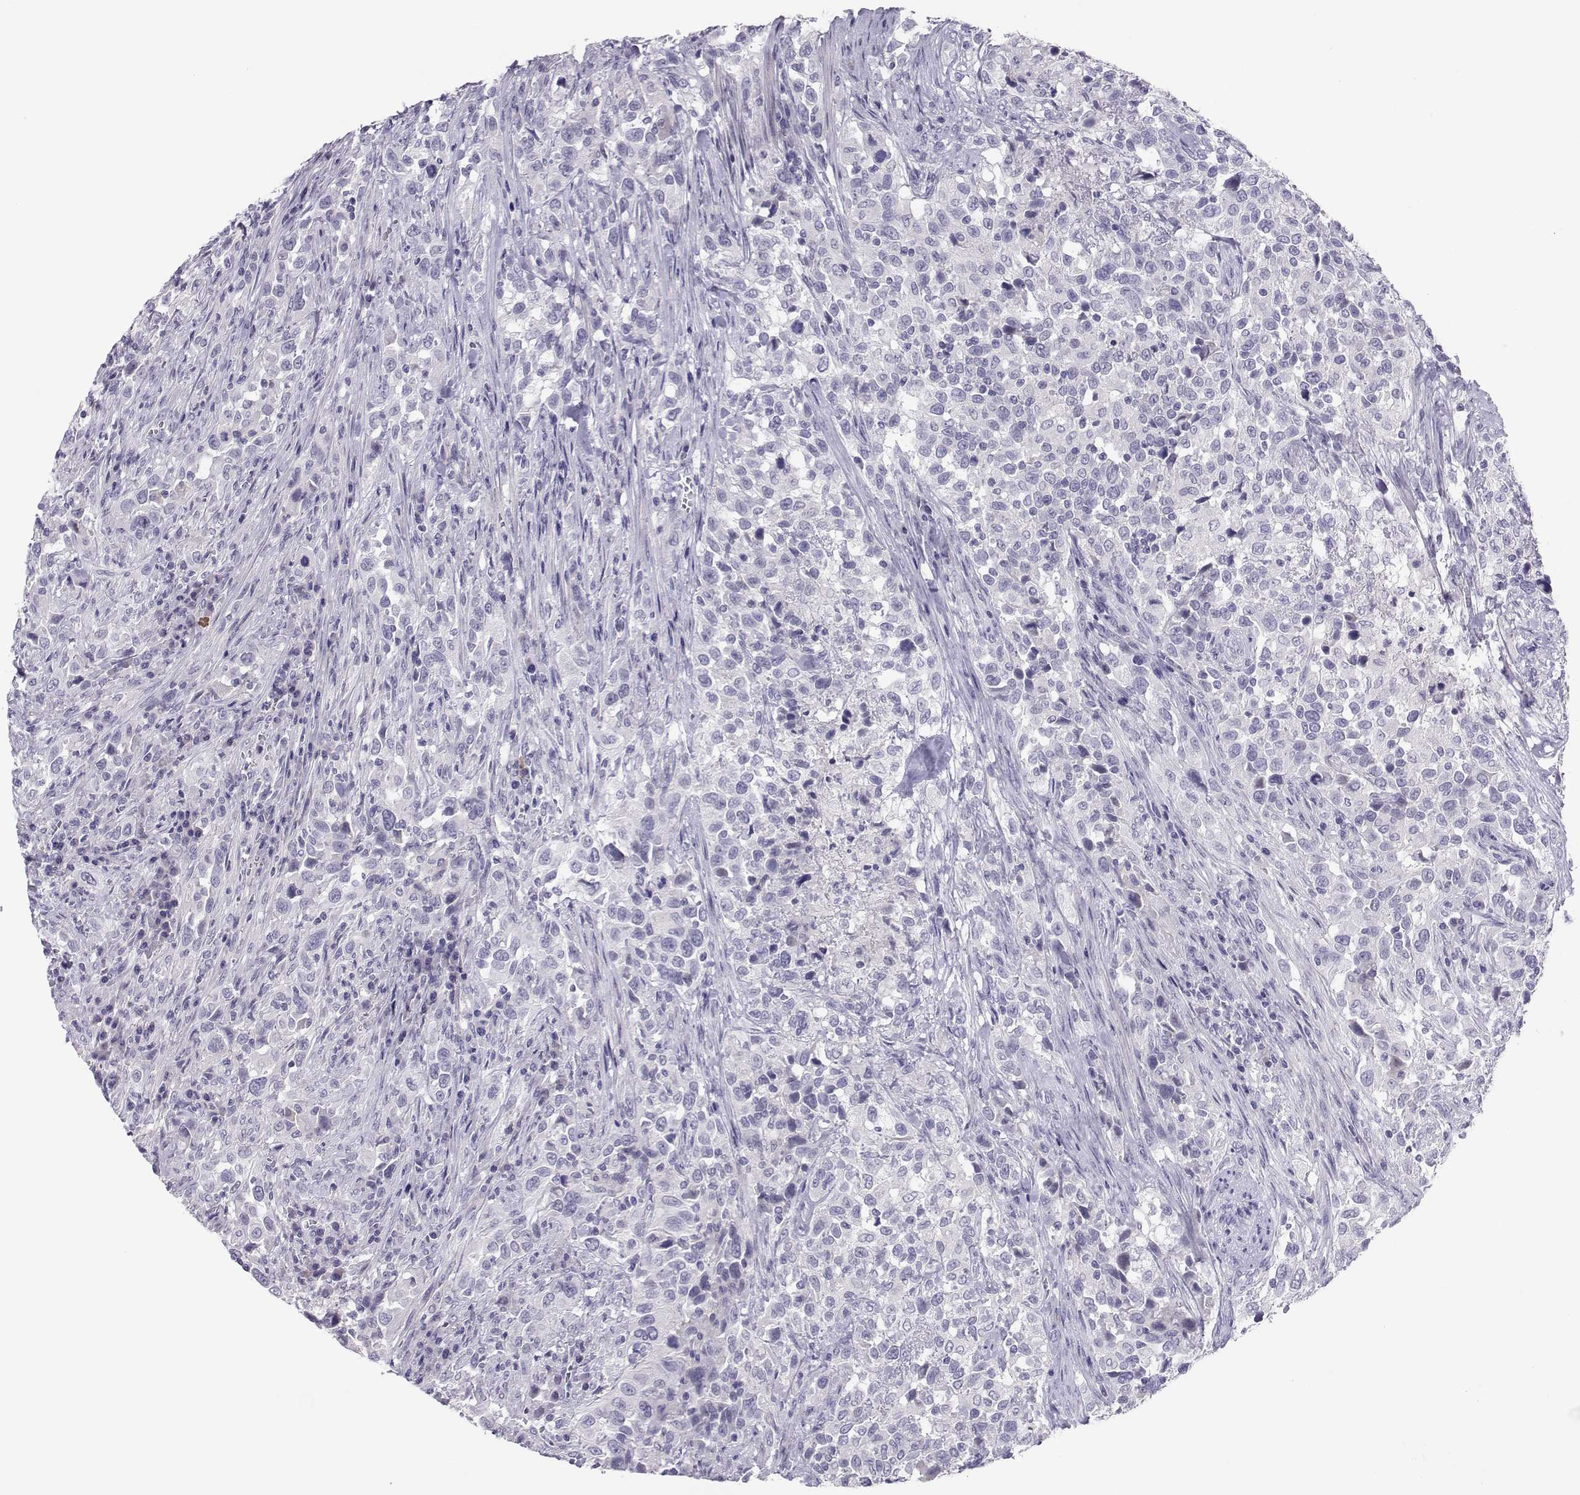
{"staining": {"intensity": "negative", "quantity": "none", "location": "none"}, "tissue": "urothelial cancer", "cell_type": "Tumor cells", "image_type": "cancer", "snomed": [{"axis": "morphology", "description": "Urothelial carcinoma, NOS"}, {"axis": "morphology", "description": "Urothelial carcinoma, High grade"}, {"axis": "topography", "description": "Urinary bladder"}], "caption": "This is an immunohistochemistry histopathology image of urothelial cancer. There is no staining in tumor cells.", "gene": "TRPM7", "patient": {"sex": "female", "age": 64}}